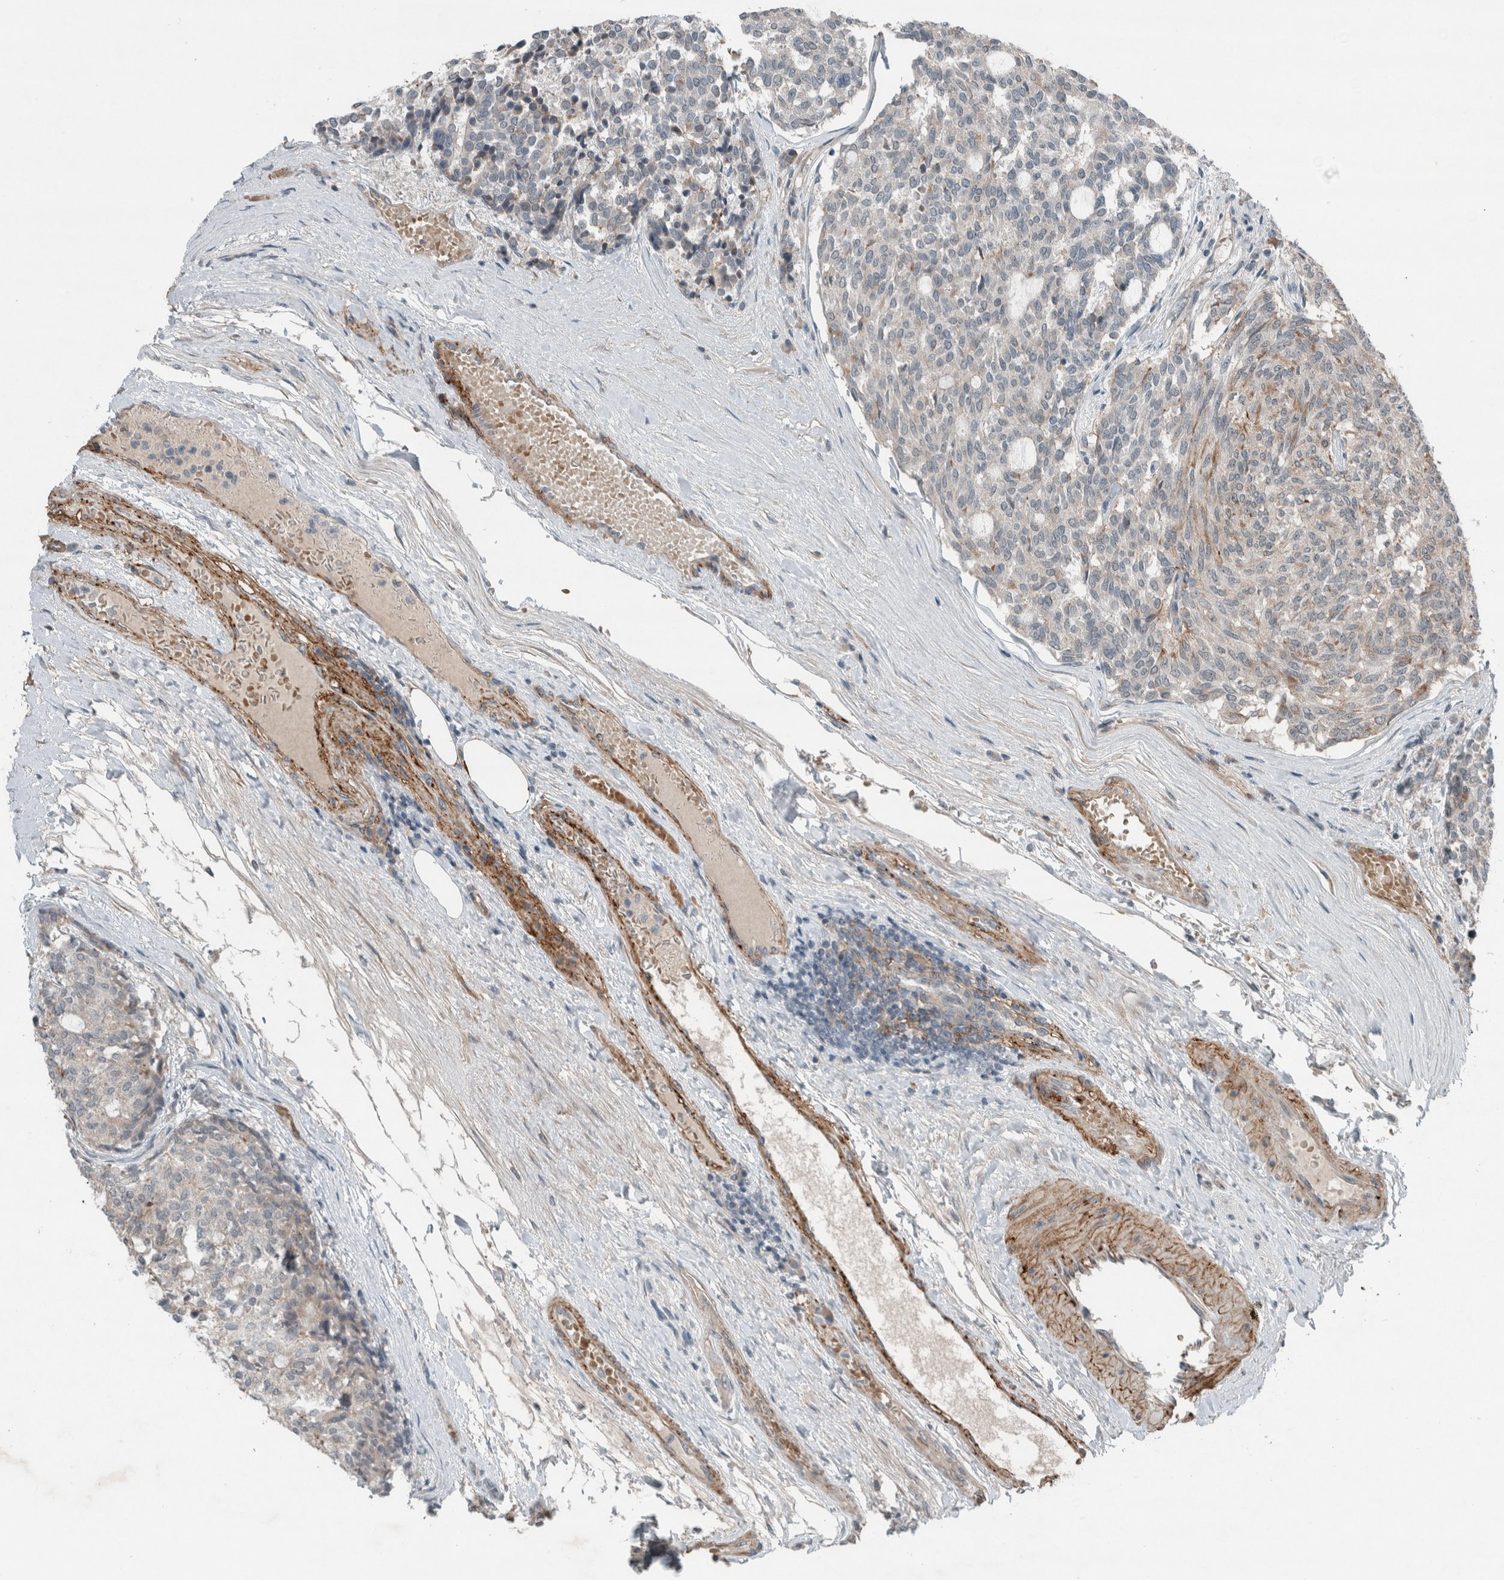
{"staining": {"intensity": "weak", "quantity": "<25%", "location": "cytoplasmic/membranous"}, "tissue": "carcinoid", "cell_type": "Tumor cells", "image_type": "cancer", "snomed": [{"axis": "morphology", "description": "Carcinoid, malignant, NOS"}, {"axis": "topography", "description": "Pancreas"}], "caption": "Micrograph shows no protein positivity in tumor cells of malignant carcinoid tissue.", "gene": "JADE2", "patient": {"sex": "female", "age": 54}}